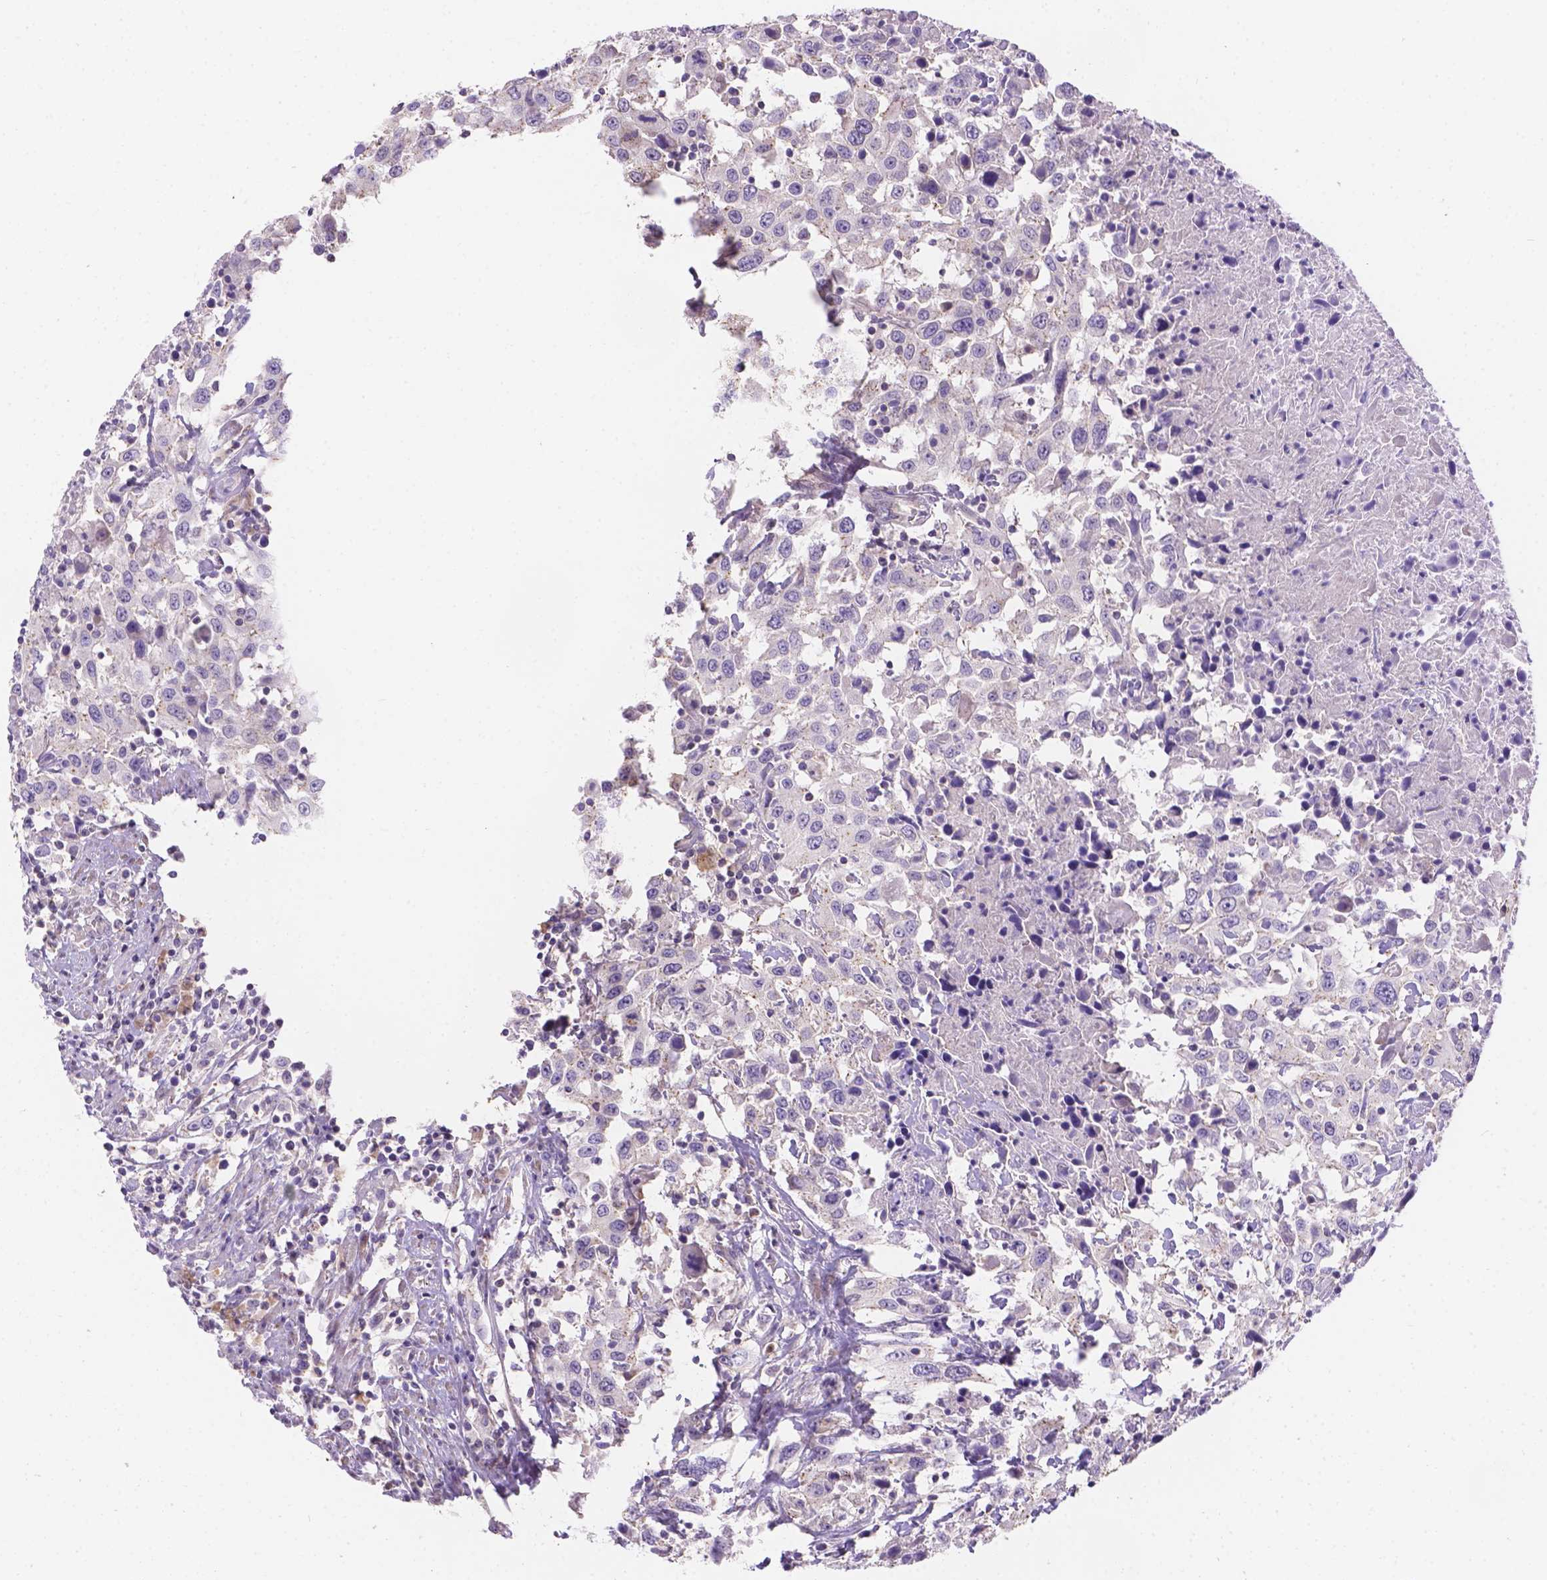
{"staining": {"intensity": "negative", "quantity": "none", "location": "none"}, "tissue": "urothelial cancer", "cell_type": "Tumor cells", "image_type": "cancer", "snomed": [{"axis": "morphology", "description": "Urothelial carcinoma, High grade"}, {"axis": "topography", "description": "Urinary bladder"}], "caption": "High magnification brightfield microscopy of urothelial cancer stained with DAB (3,3'-diaminobenzidine) (brown) and counterstained with hematoxylin (blue): tumor cells show no significant positivity.", "gene": "CD96", "patient": {"sex": "male", "age": 61}}